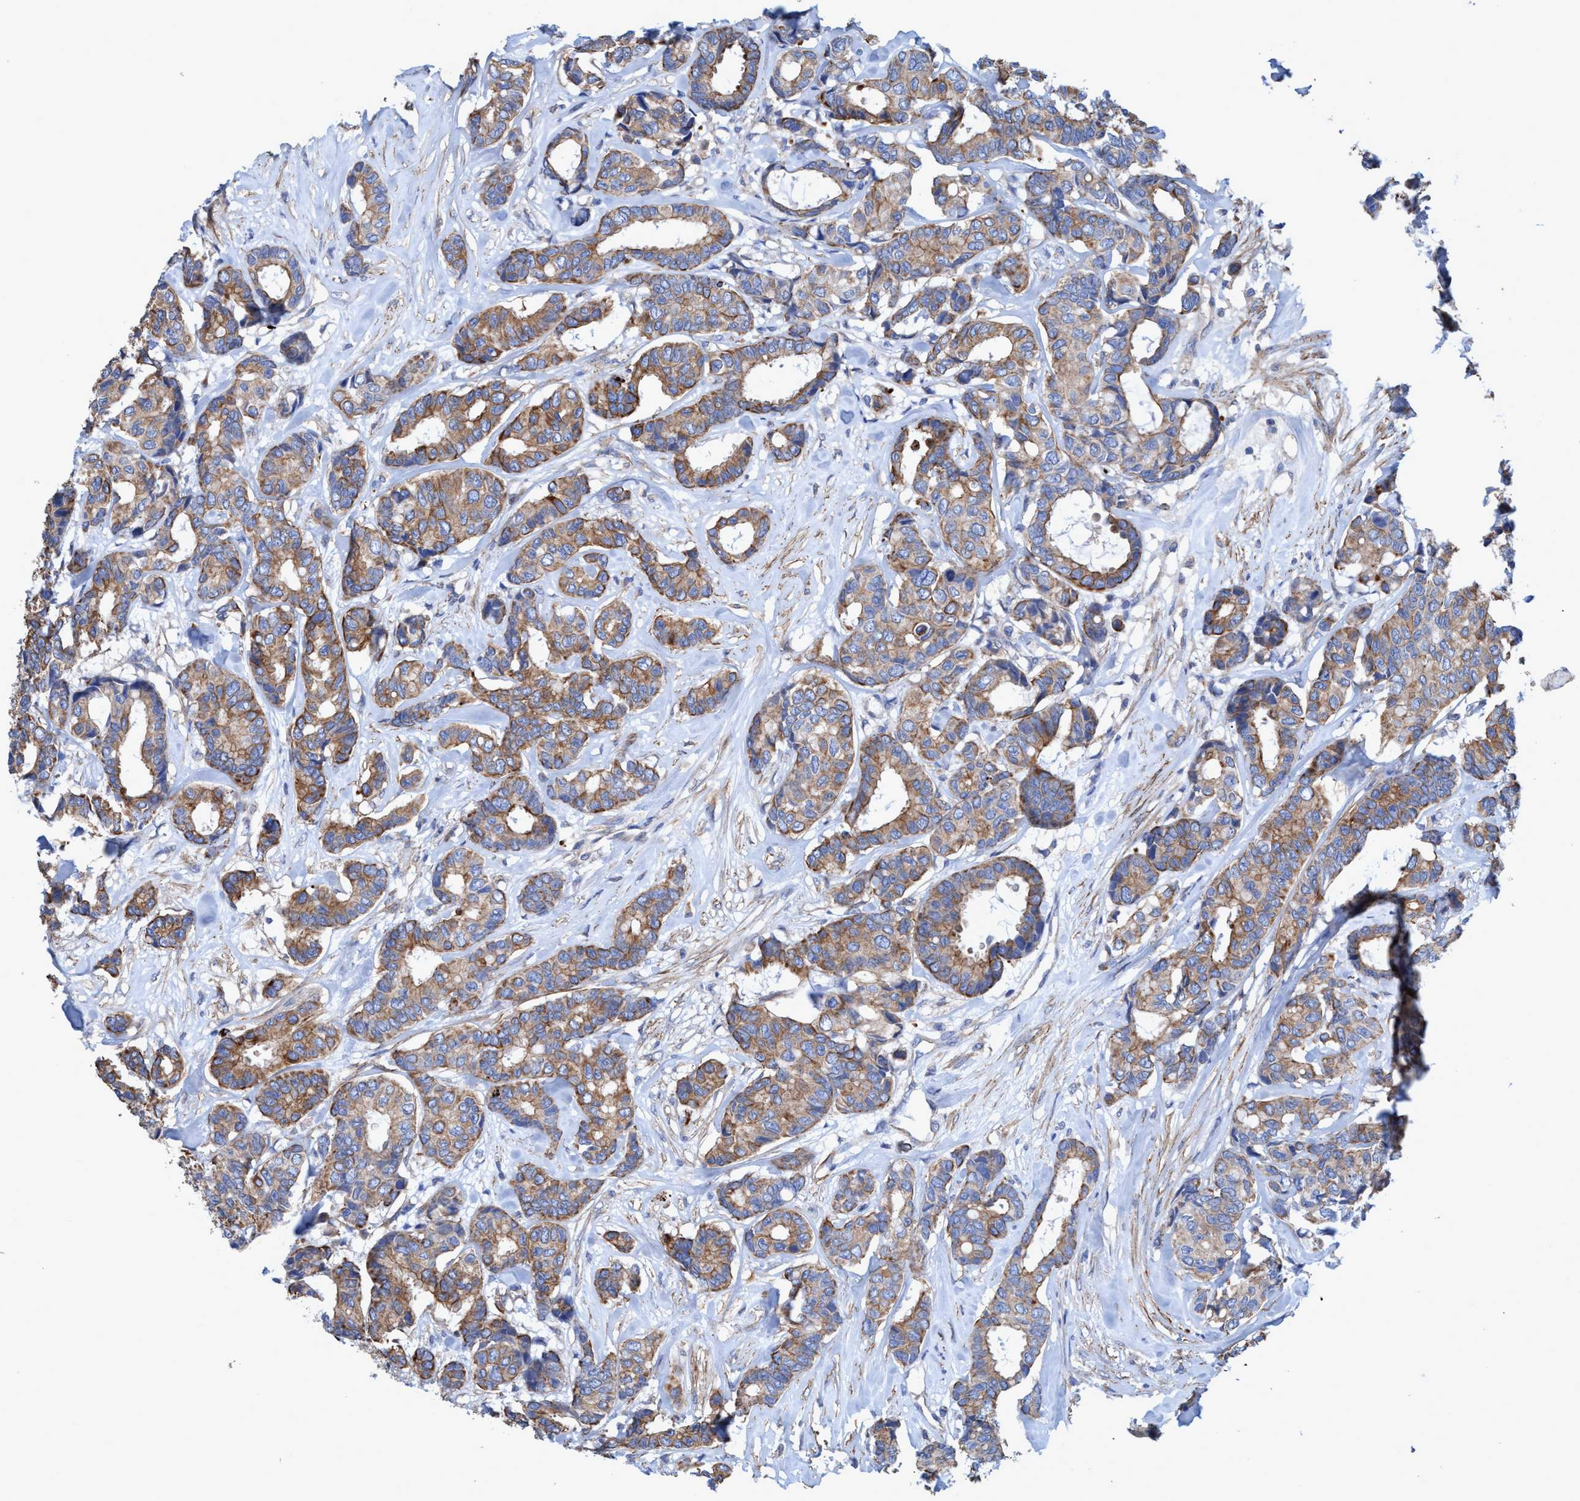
{"staining": {"intensity": "moderate", "quantity": ">75%", "location": "cytoplasmic/membranous"}, "tissue": "breast cancer", "cell_type": "Tumor cells", "image_type": "cancer", "snomed": [{"axis": "morphology", "description": "Duct carcinoma"}, {"axis": "topography", "description": "Breast"}], "caption": "A medium amount of moderate cytoplasmic/membranous staining is appreciated in approximately >75% of tumor cells in invasive ductal carcinoma (breast) tissue. The staining was performed using DAB to visualize the protein expression in brown, while the nuclei were stained in blue with hematoxylin (Magnification: 20x).", "gene": "GULP1", "patient": {"sex": "female", "age": 87}}